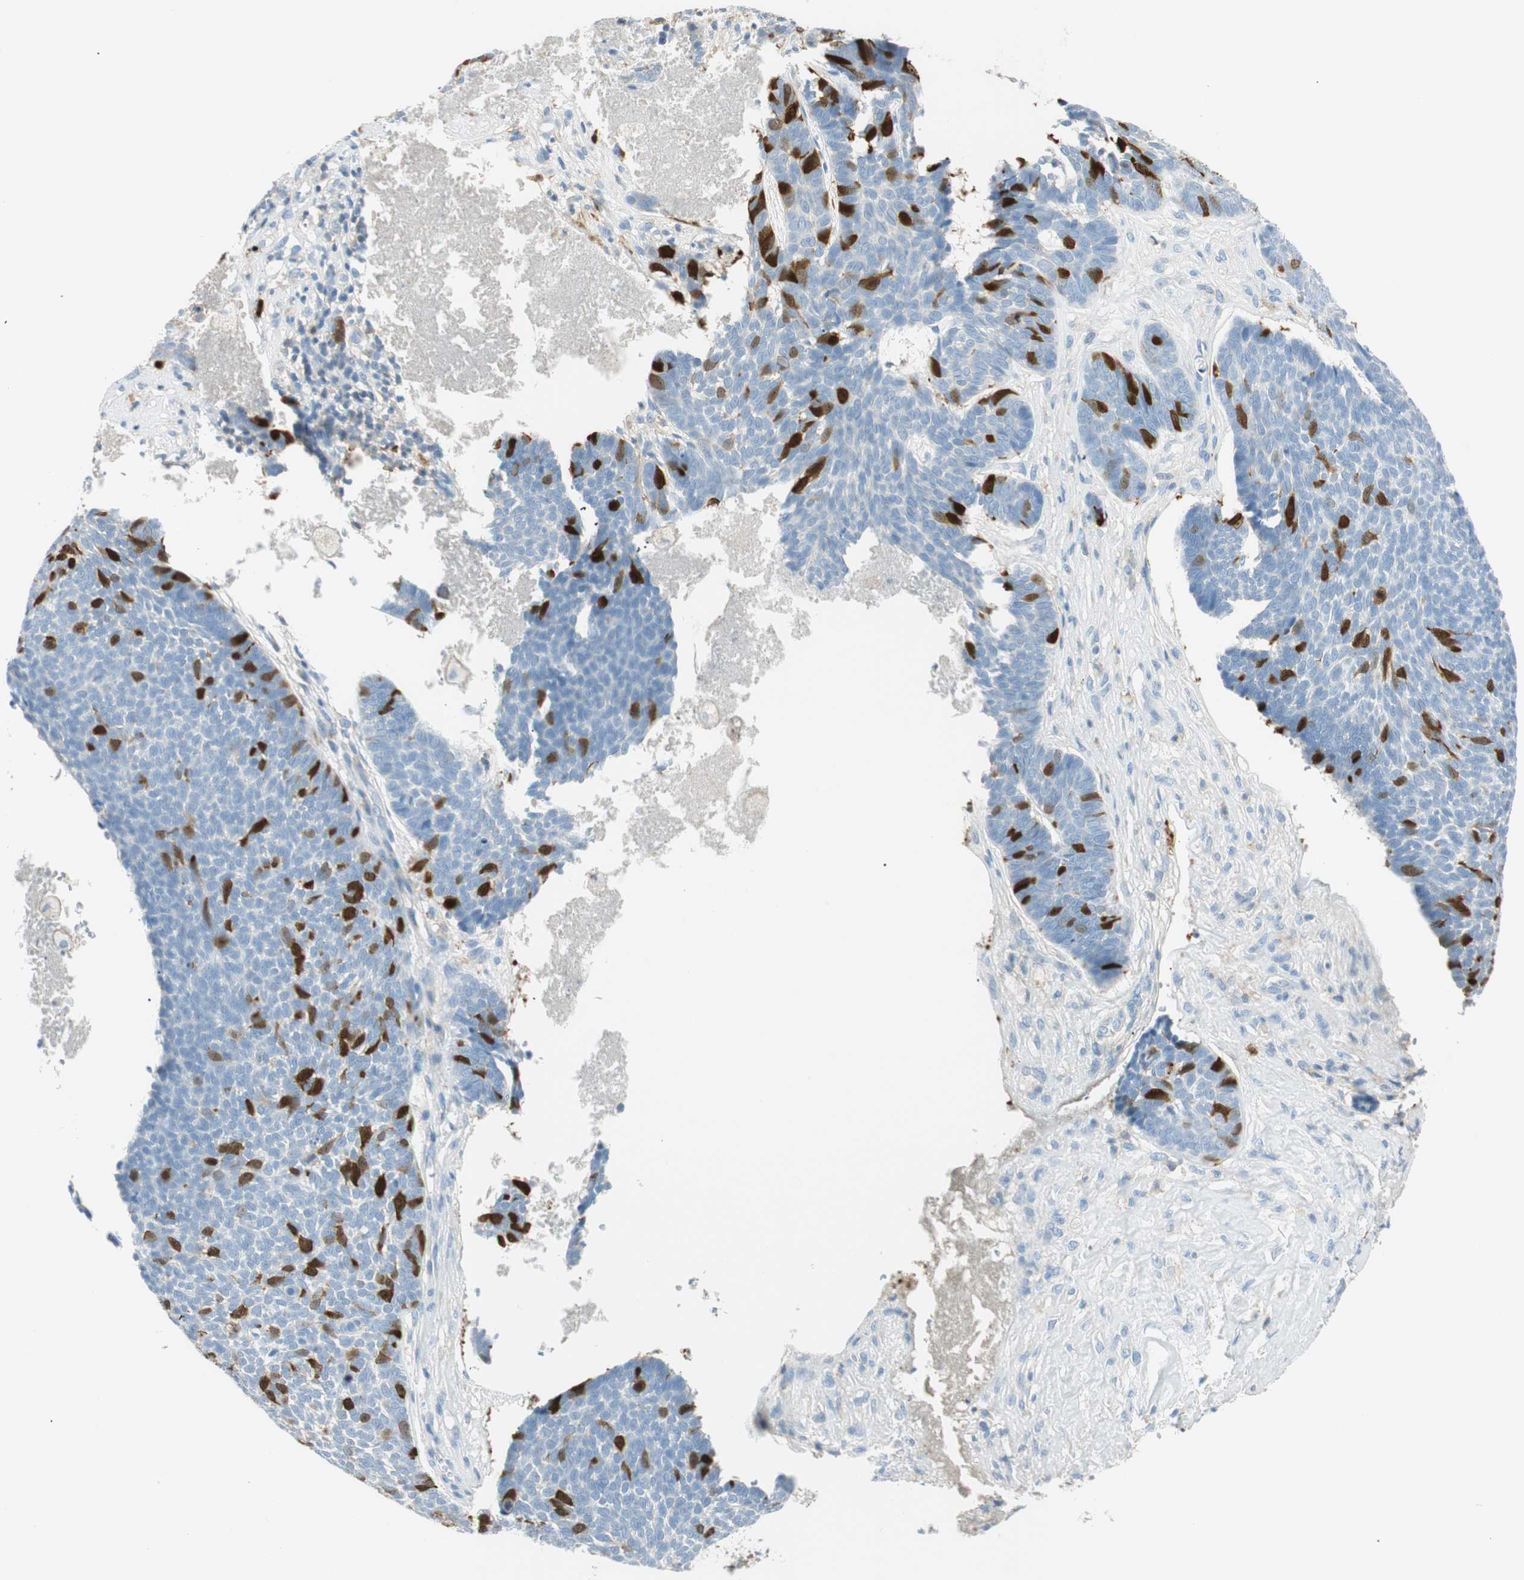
{"staining": {"intensity": "strong", "quantity": "<25%", "location": "cytoplasmic/membranous,nuclear"}, "tissue": "skin cancer", "cell_type": "Tumor cells", "image_type": "cancer", "snomed": [{"axis": "morphology", "description": "Basal cell carcinoma"}, {"axis": "topography", "description": "Skin"}], "caption": "Immunohistochemical staining of skin cancer (basal cell carcinoma) shows medium levels of strong cytoplasmic/membranous and nuclear staining in about <25% of tumor cells.", "gene": "PTTG1", "patient": {"sex": "male", "age": 84}}